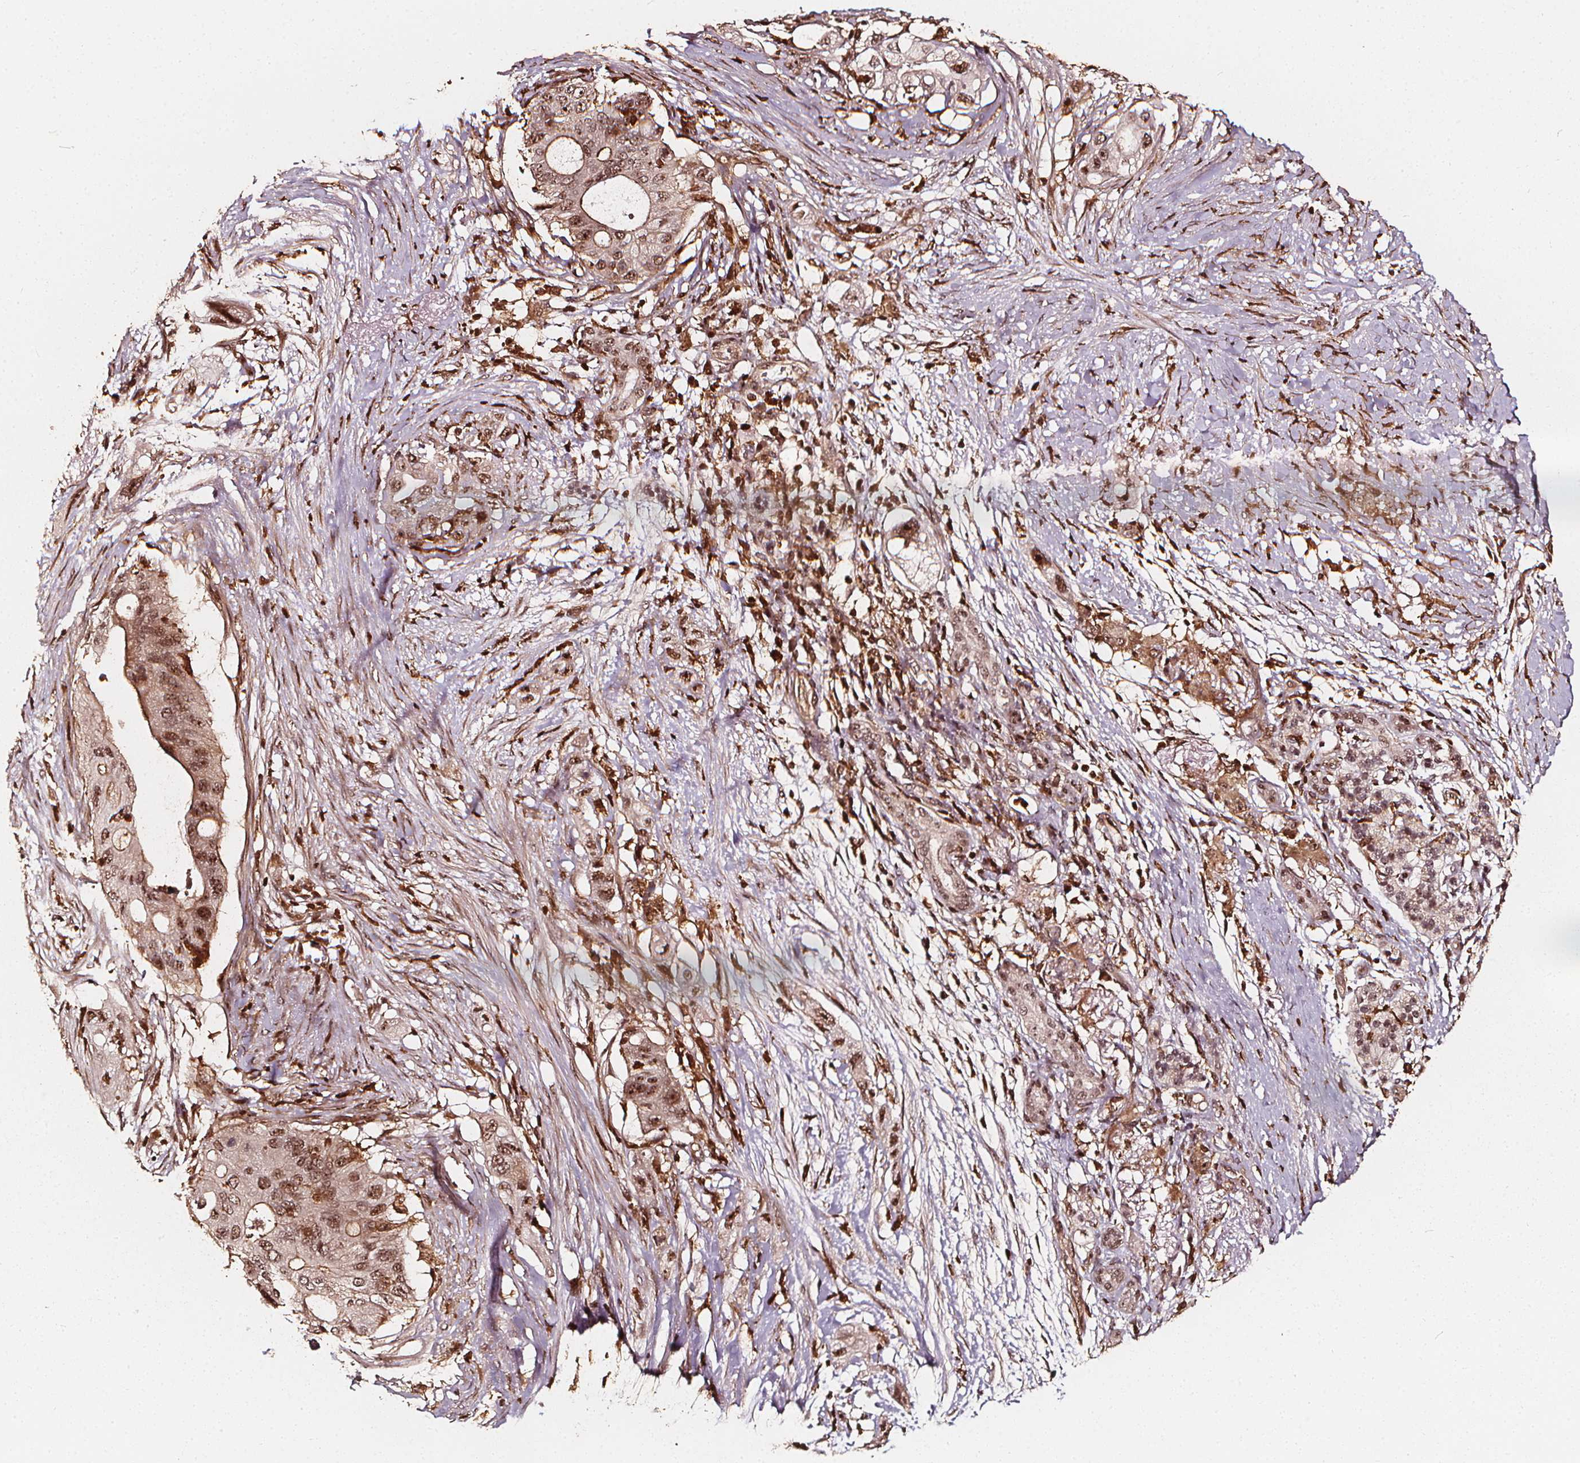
{"staining": {"intensity": "moderate", "quantity": ">75%", "location": "cytoplasmic/membranous,nuclear"}, "tissue": "pancreatic cancer", "cell_type": "Tumor cells", "image_type": "cancer", "snomed": [{"axis": "morphology", "description": "Adenocarcinoma, NOS"}, {"axis": "topography", "description": "Pancreas"}], "caption": "Human pancreatic cancer stained with a protein marker demonstrates moderate staining in tumor cells.", "gene": "EXOSC9", "patient": {"sex": "female", "age": 72}}